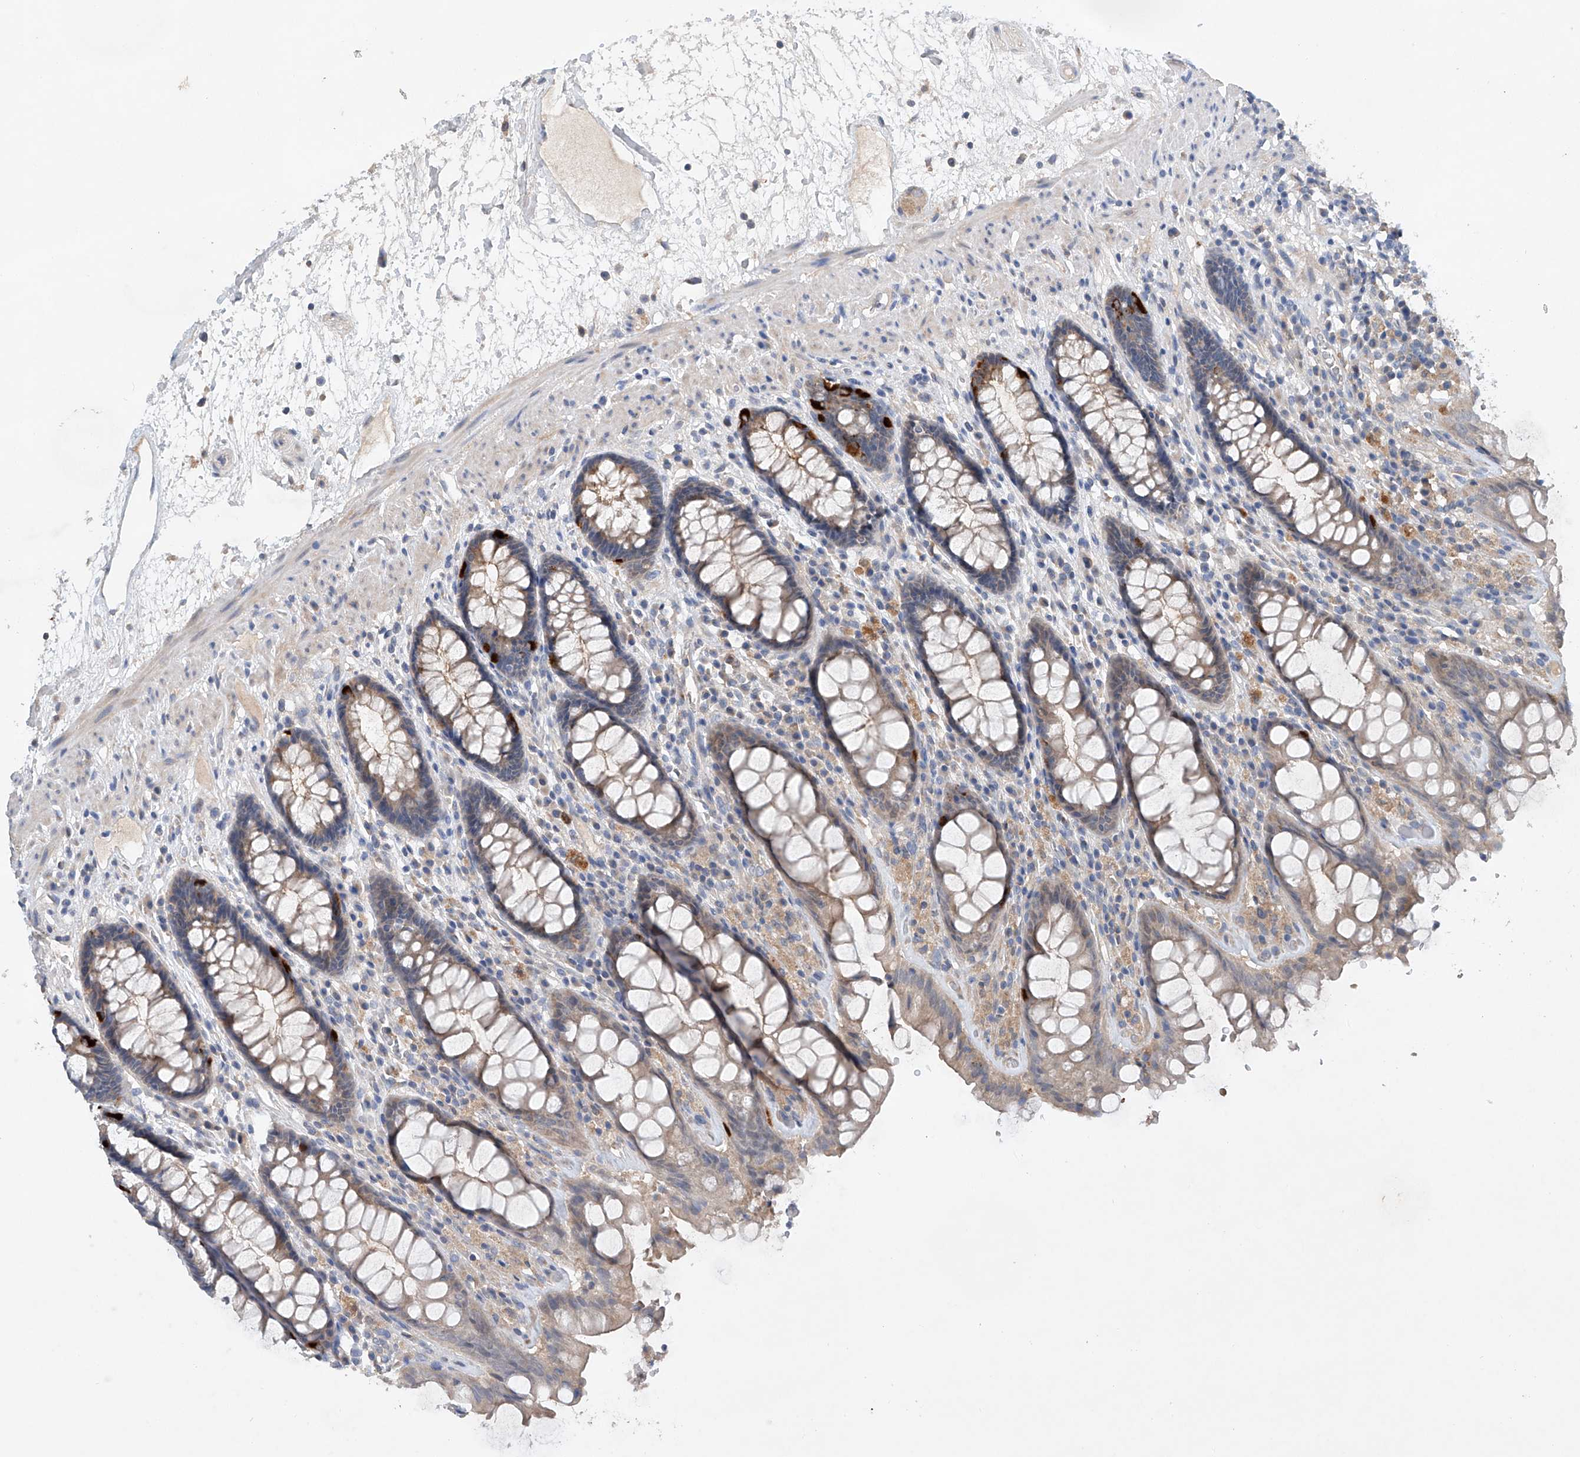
{"staining": {"intensity": "moderate", "quantity": ">75%", "location": "cytoplasmic/membranous"}, "tissue": "rectum", "cell_type": "Glandular cells", "image_type": "normal", "snomed": [{"axis": "morphology", "description": "Normal tissue, NOS"}, {"axis": "topography", "description": "Rectum"}], "caption": "Immunohistochemistry histopathology image of benign rectum: rectum stained using IHC displays medium levels of moderate protein expression localized specifically in the cytoplasmic/membranous of glandular cells, appearing as a cytoplasmic/membranous brown color.", "gene": "GPC4", "patient": {"sex": "male", "age": 64}}